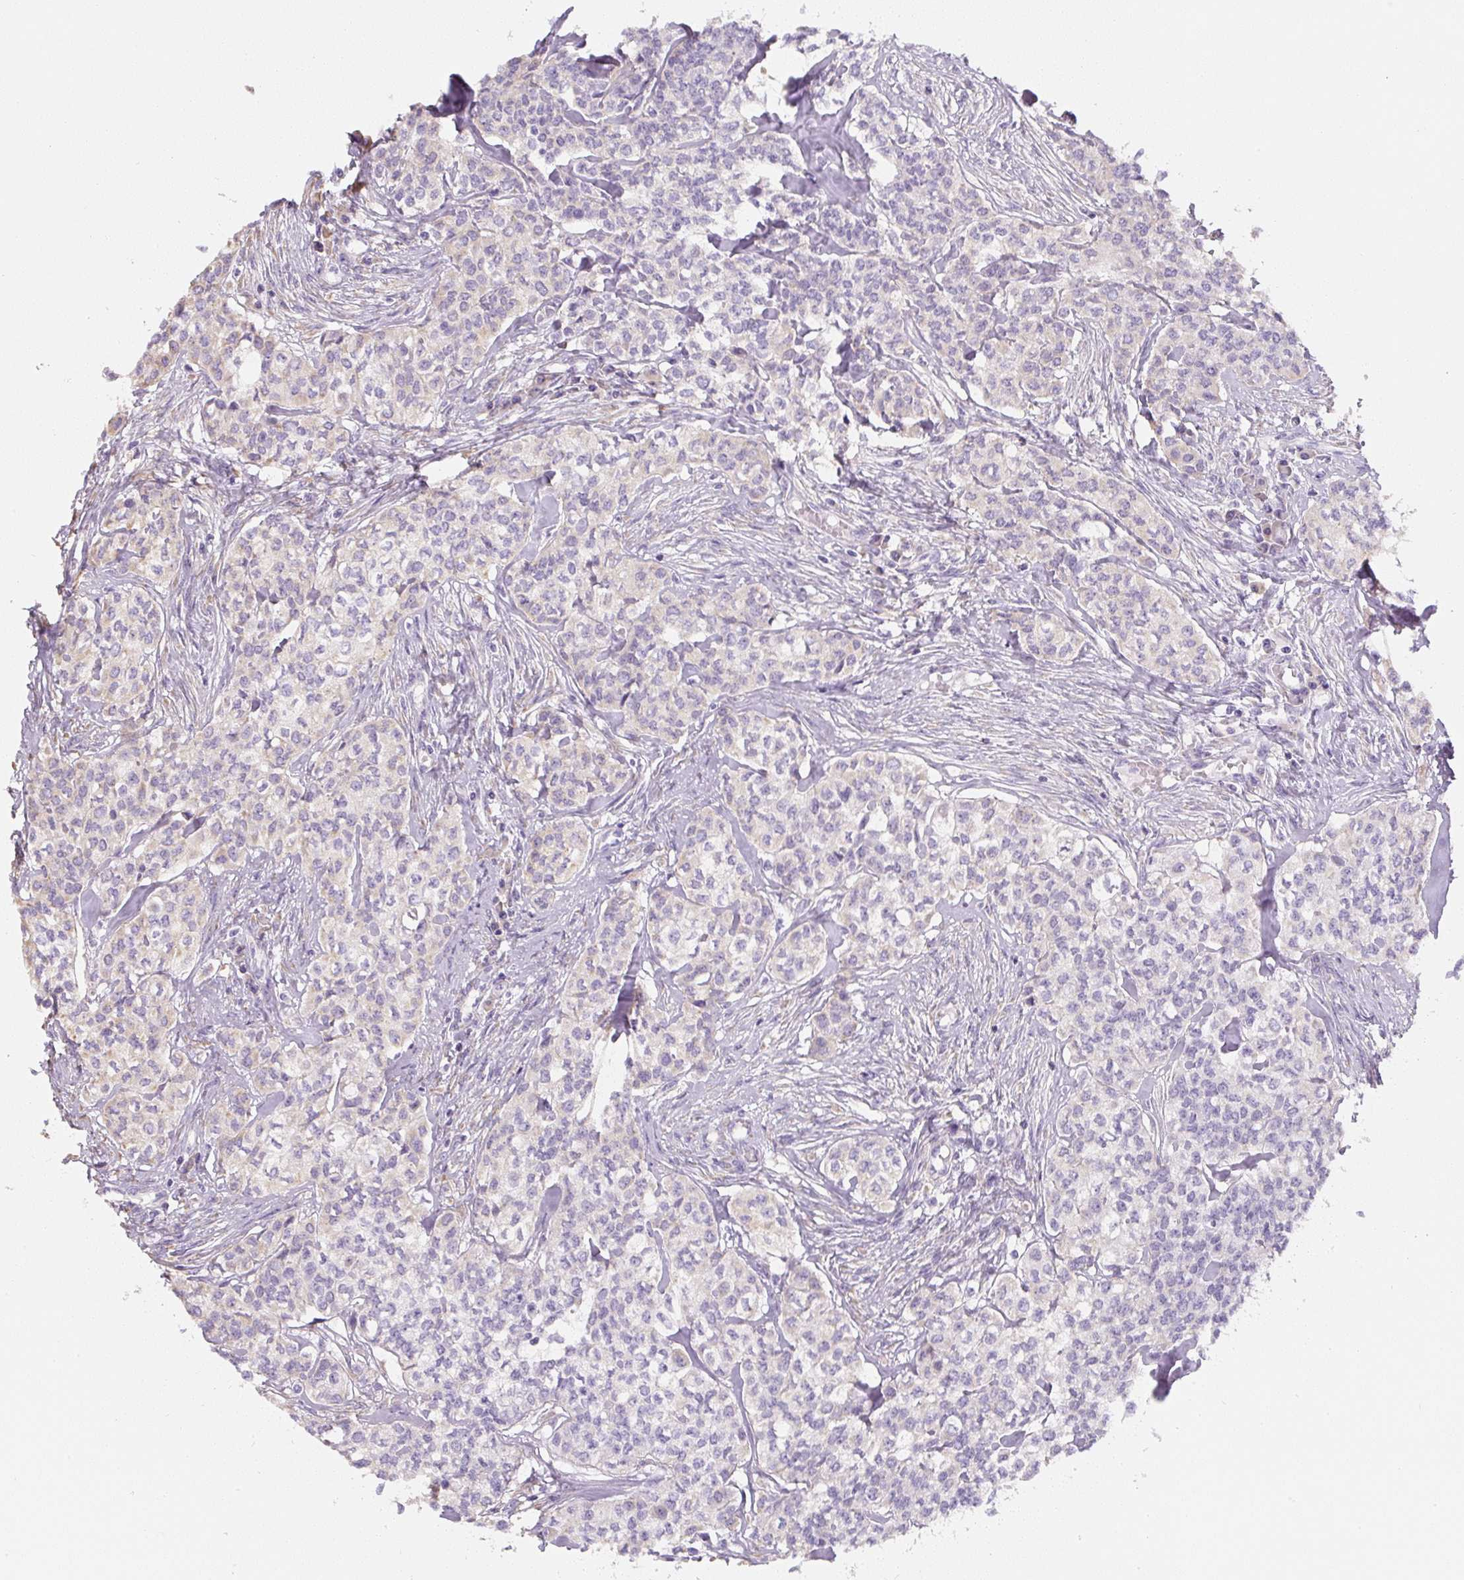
{"staining": {"intensity": "negative", "quantity": "none", "location": "none"}, "tissue": "head and neck cancer", "cell_type": "Tumor cells", "image_type": "cancer", "snomed": [{"axis": "morphology", "description": "Adenocarcinoma, NOS"}, {"axis": "topography", "description": "Head-Neck"}], "caption": "Tumor cells show no significant protein expression in head and neck cancer.", "gene": "PWWP3B", "patient": {"sex": "male", "age": 81}}